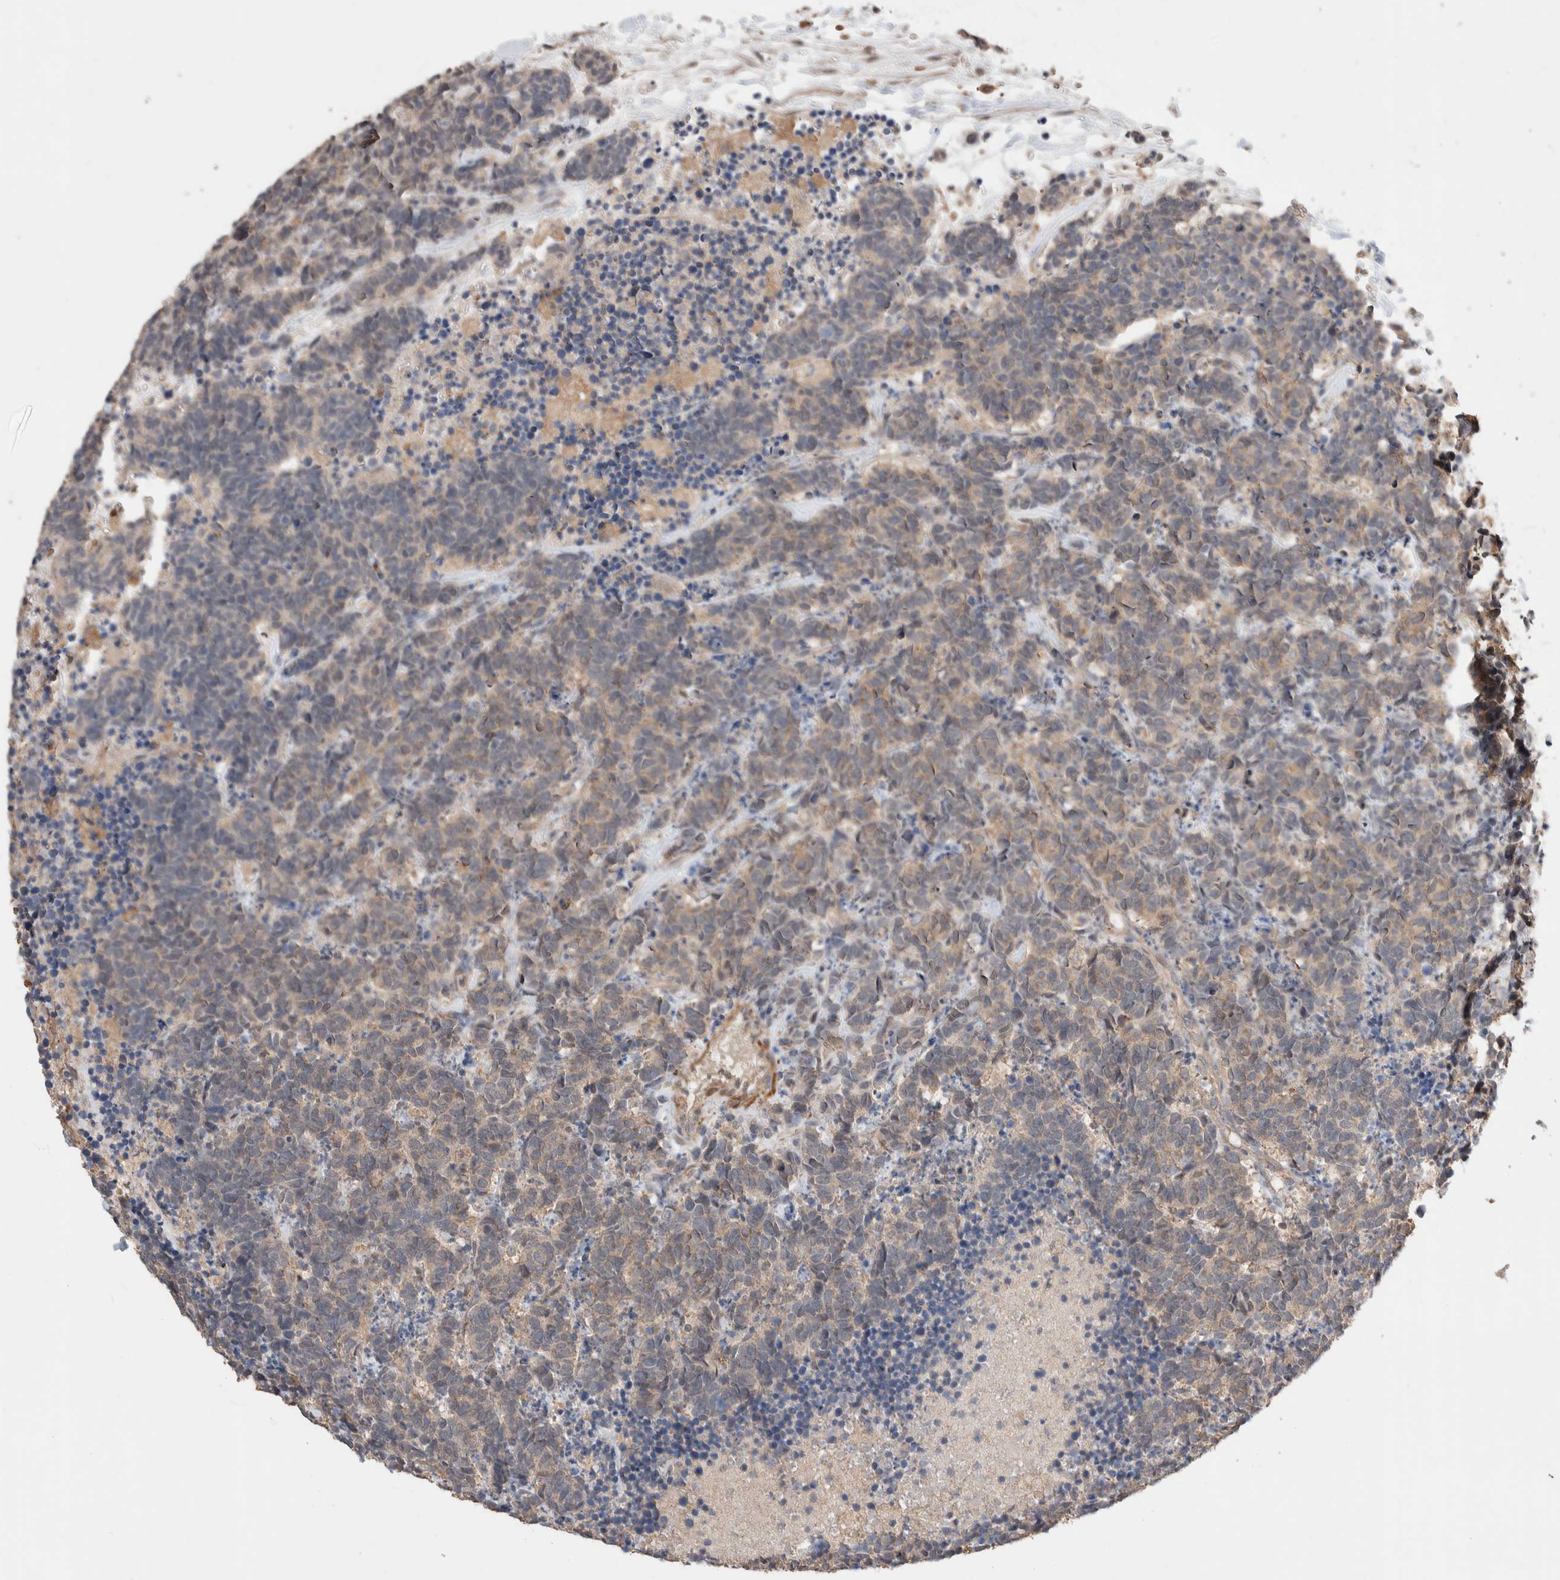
{"staining": {"intensity": "weak", "quantity": ">75%", "location": "cytoplasmic/membranous"}, "tissue": "carcinoid", "cell_type": "Tumor cells", "image_type": "cancer", "snomed": [{"axis": "morphology", "description": "Carcinoma, NOS"}, {"axis": "morphology", "description": "Carcinoid, malignant, NOS"}, {"axis": "topography", "description": "Urinary bladder"}], "caption": "High-power microscopy captured an IHC histopathology image of malignant carcinoid, revealing weak cytoplasmic/membranous positivity in about >75% of tumor cells.", "gene": "WDR91", "patient": {"sex": "male", "age": 57}}